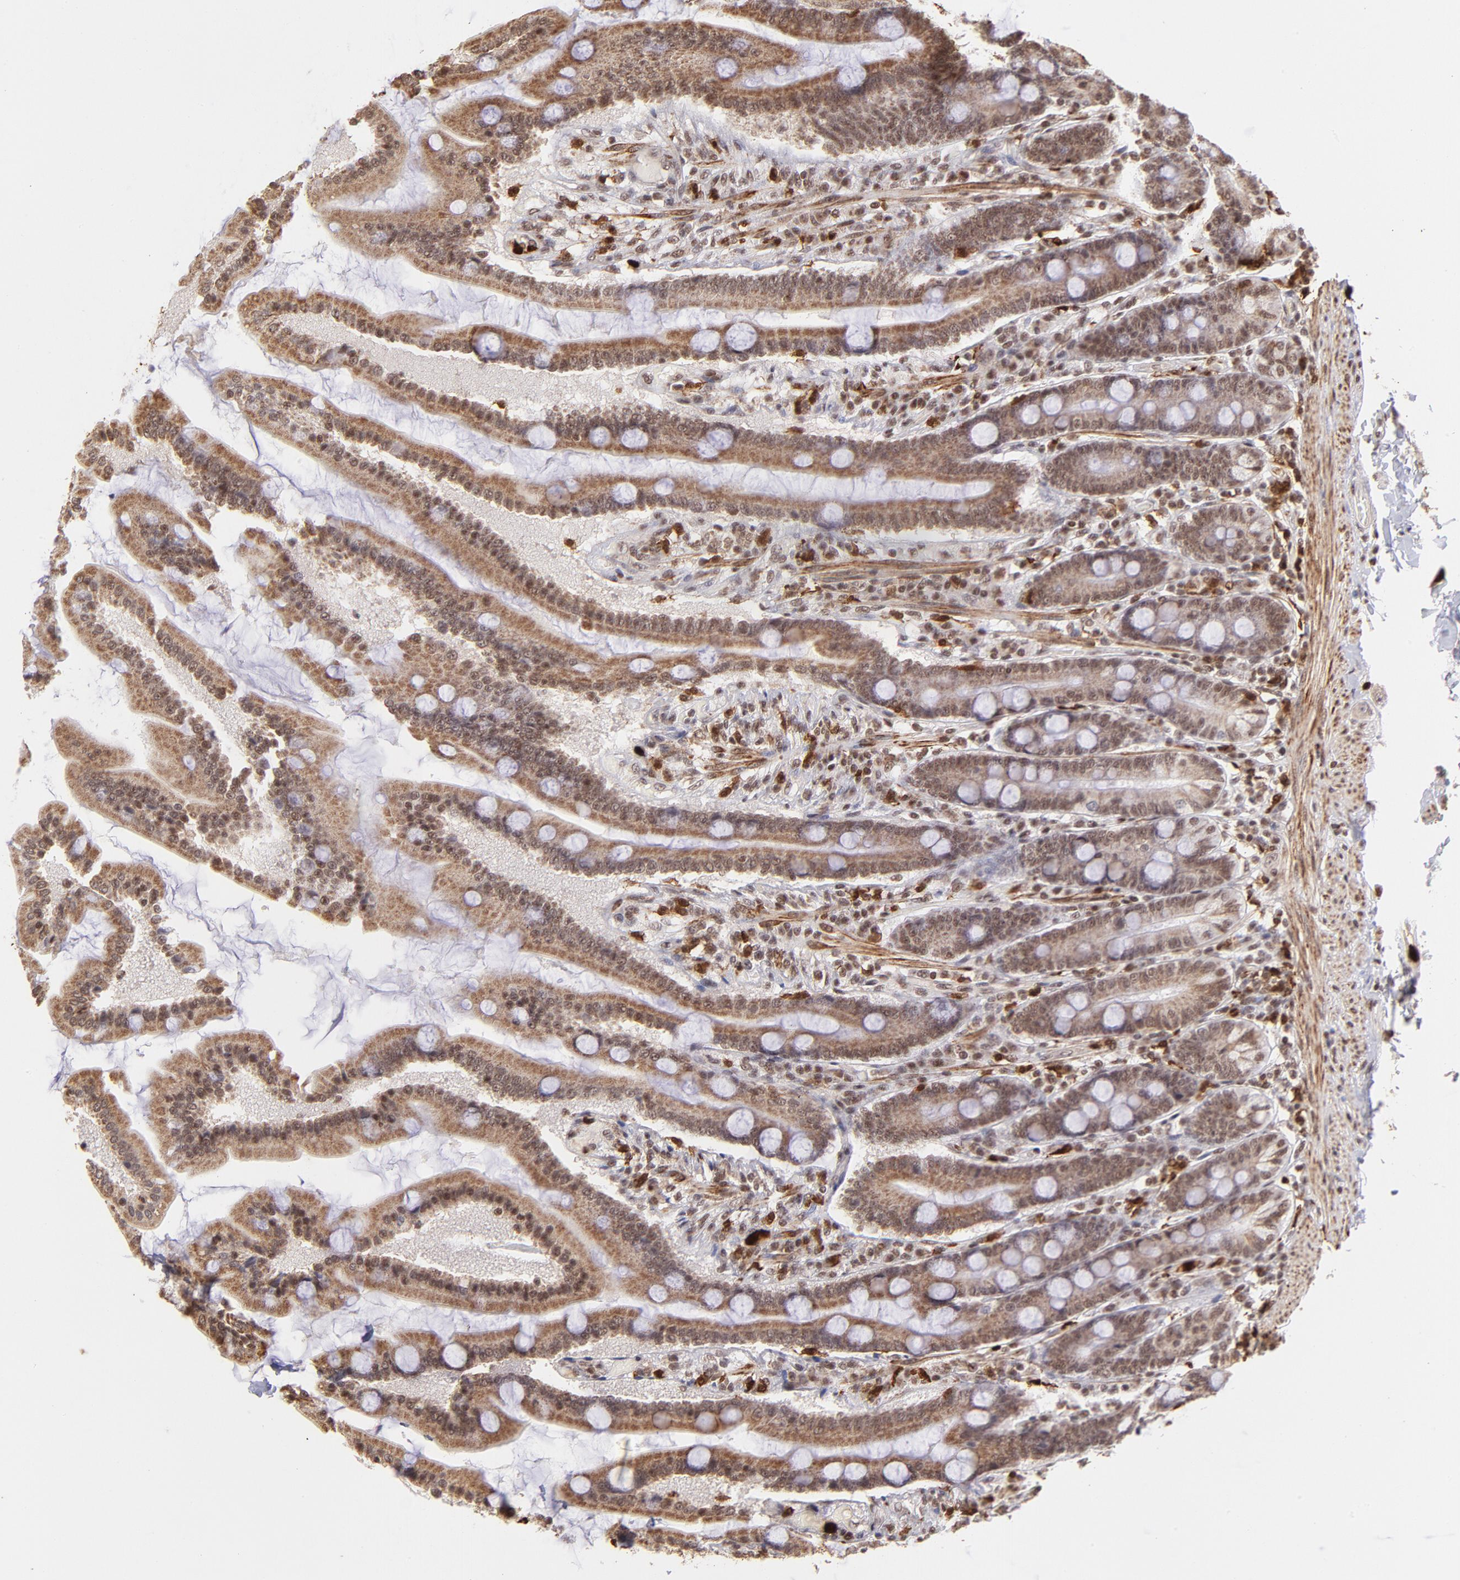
{"staining": {"intensity": "moderate", "quantity": ">75%", "location": "cytoplasmic/membranous,nuclear"}, "tissue": "duodenum", "cell_type": "Glandular cells", "image_type": "normal", "snomed": [{"axis": "morphology", "description": "Normal tissue, NOS"}, {"axis": "topography", "description": "Duodenum"}], "caption": "Immunohistochemistry histopathology image of benign duodenum: human duodenum stained using immunohistochemistry (IHC) shows medium levels of moderate protein expression localized specifically in the cytoplasmic/membranous,nuclear of glandular cells, appearing as a cytoplasmic/membranous,nuclear brown color.", "gene": "ZFX", "patient": {"sex": "female", "age": 64}}